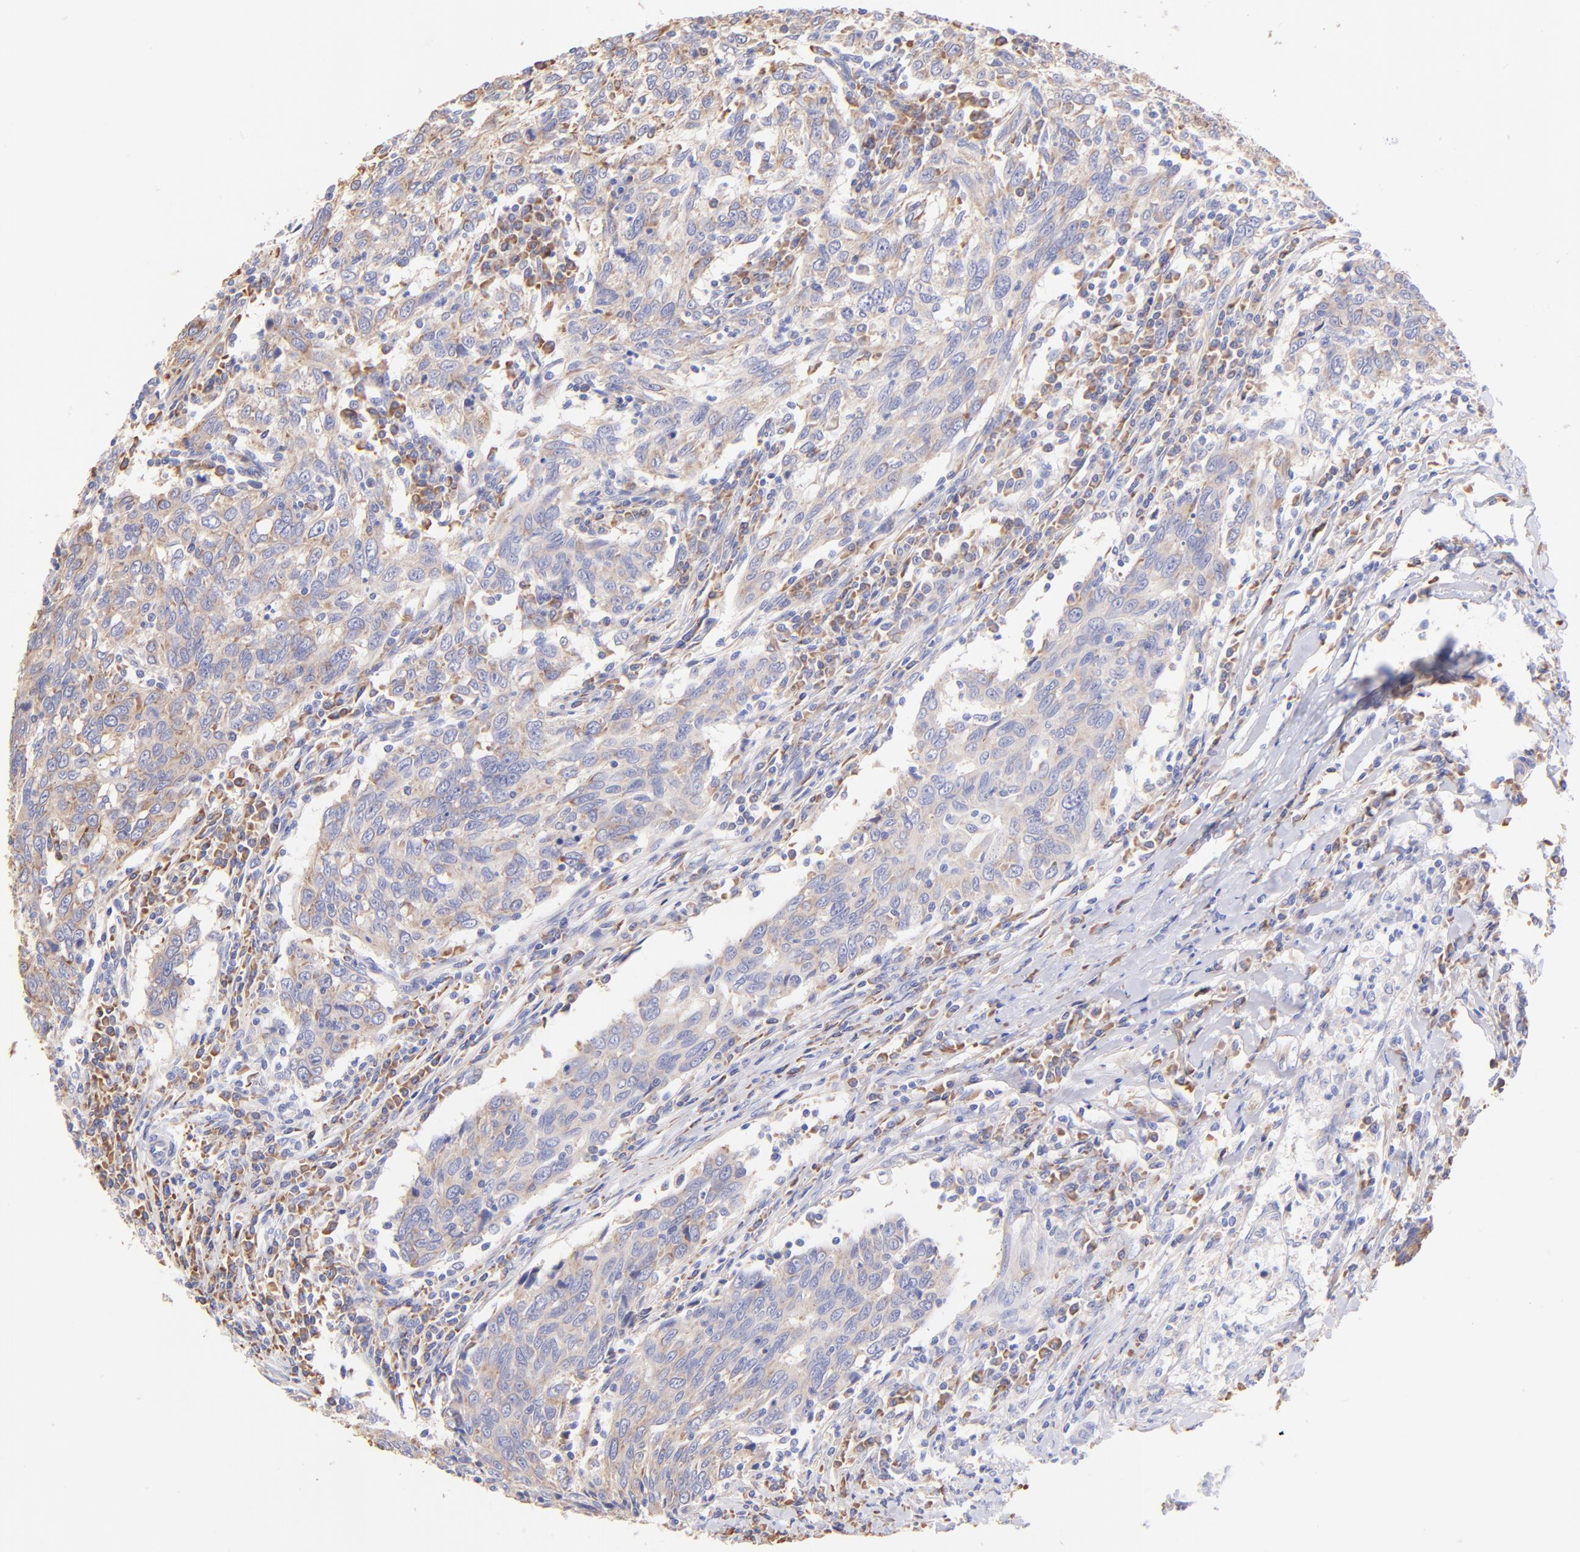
{"staining": {"intensity": "weak", "quantity": "25%-75%", "location": "cytoplasmic/membranous"}, "tissue": "breast cancer", "cell_type": "Tumor cells", "image_type": "cancer", "snomed": [{"axis": "morphology", "description": "Duct carcinoma"}, {"axis": "topography", "description": "Breast"}], "caption": "Invasive ductal carcinoma (breast) tissue shows weak cytoplasmic/membranous positivity in approximately 25%-75% of tumor cells (DAB (3,3'-diaminobenzidine) = brown stain, brightfield microscopy at high magnification).", "gene": "RPL30", "patient": {"sex": "female", "age": 50}}